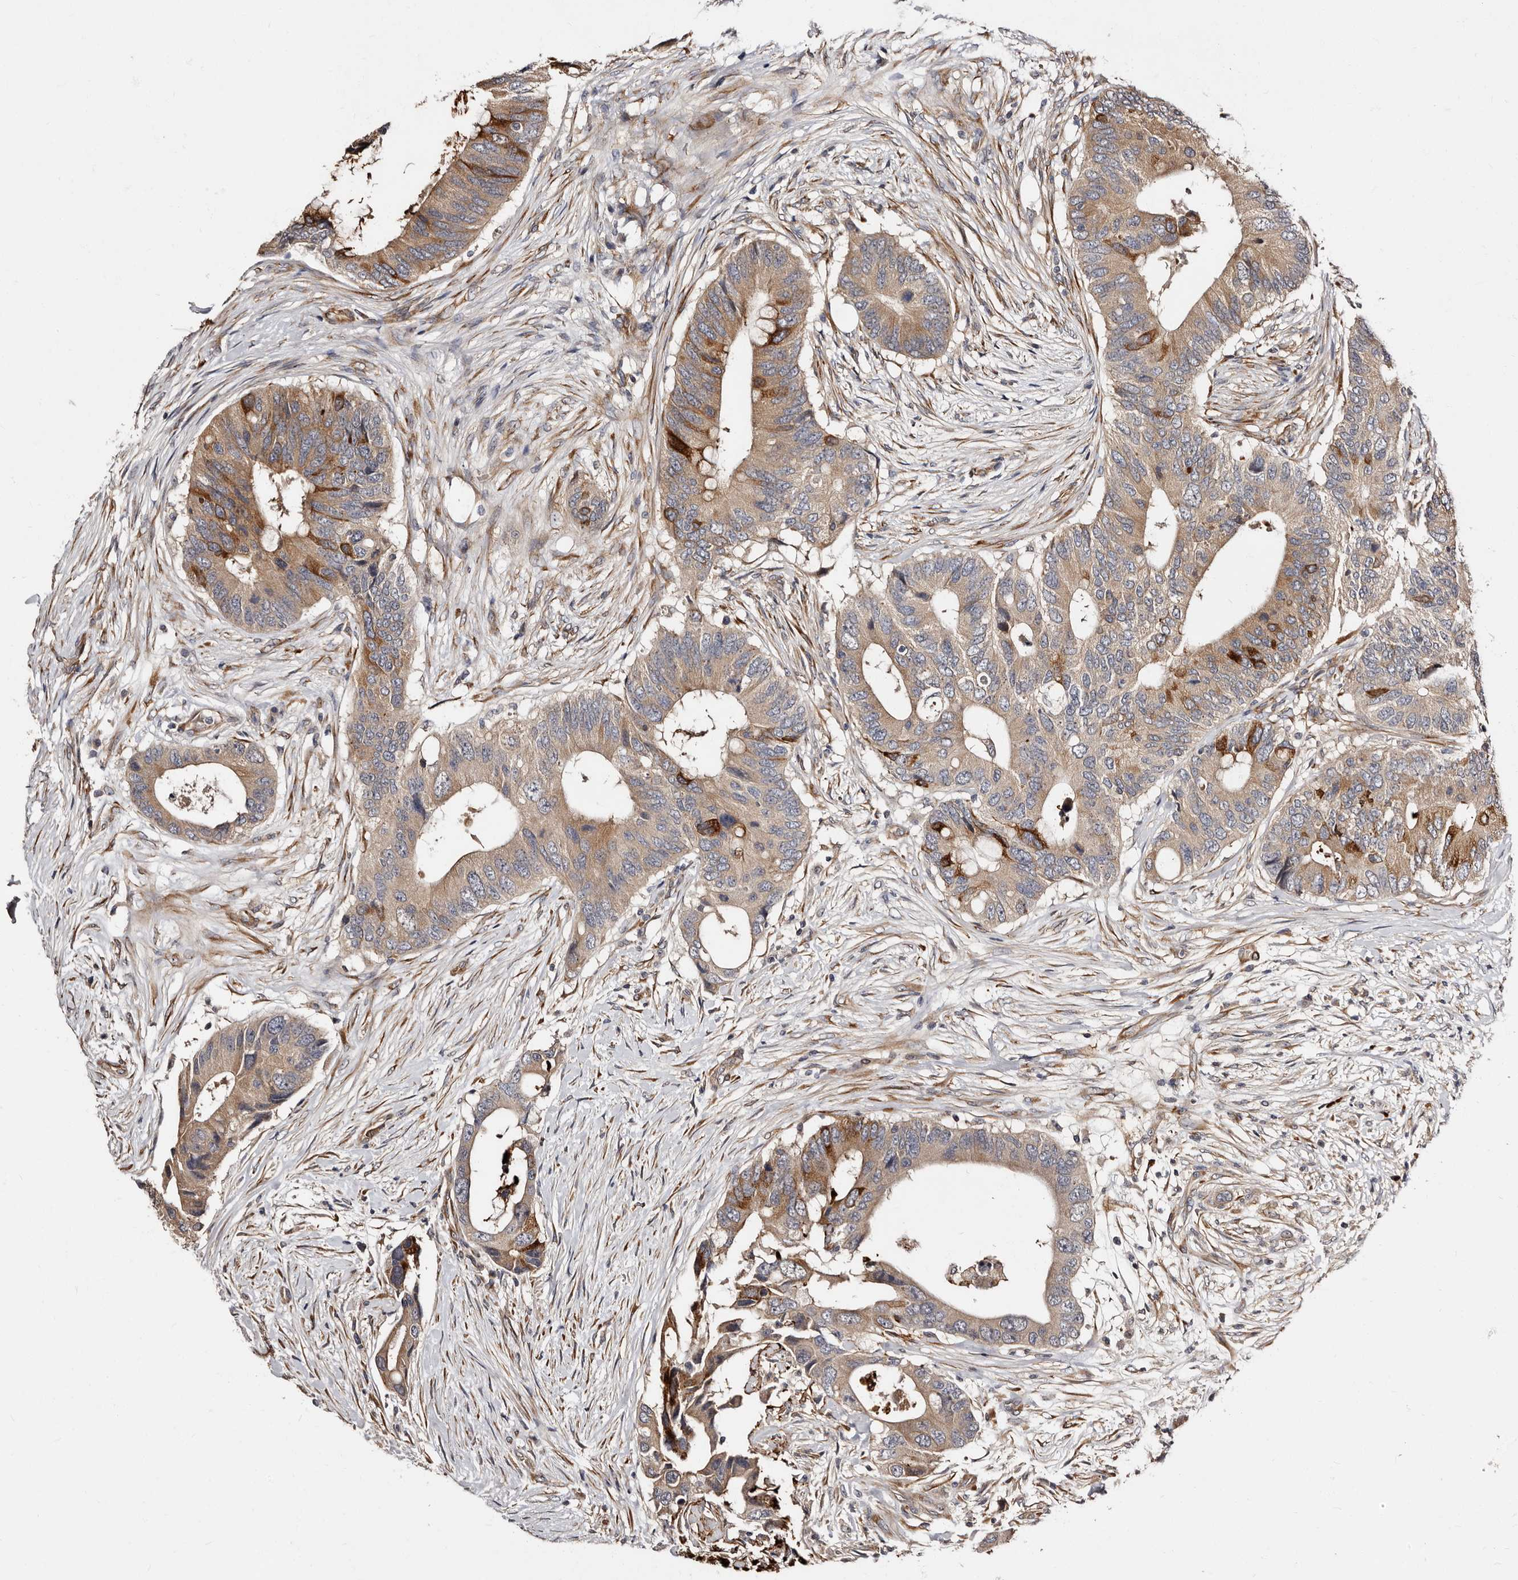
{"staining": {"intensity": "moderate", "quantity": ">75%", "location": "cytoplasmic/membranous"}, "tissue": "colorectal cancer", "cell_type": "Tumor cells", "image_type": "cancer", "snomed": [{"axis": "morphology", "description": "Adenocarcinoma, NOS"}, {"axis": "topography", "description": "Colon"}], "caption": "Immunohistochemical staining of colorectal cancer shows medium levels of moderate cytoplasmic/membranous positivity in approximately >75% of tumor cells.", "gene": "TBC1D22B", "patient": {"sex": "male", "age": 71}}